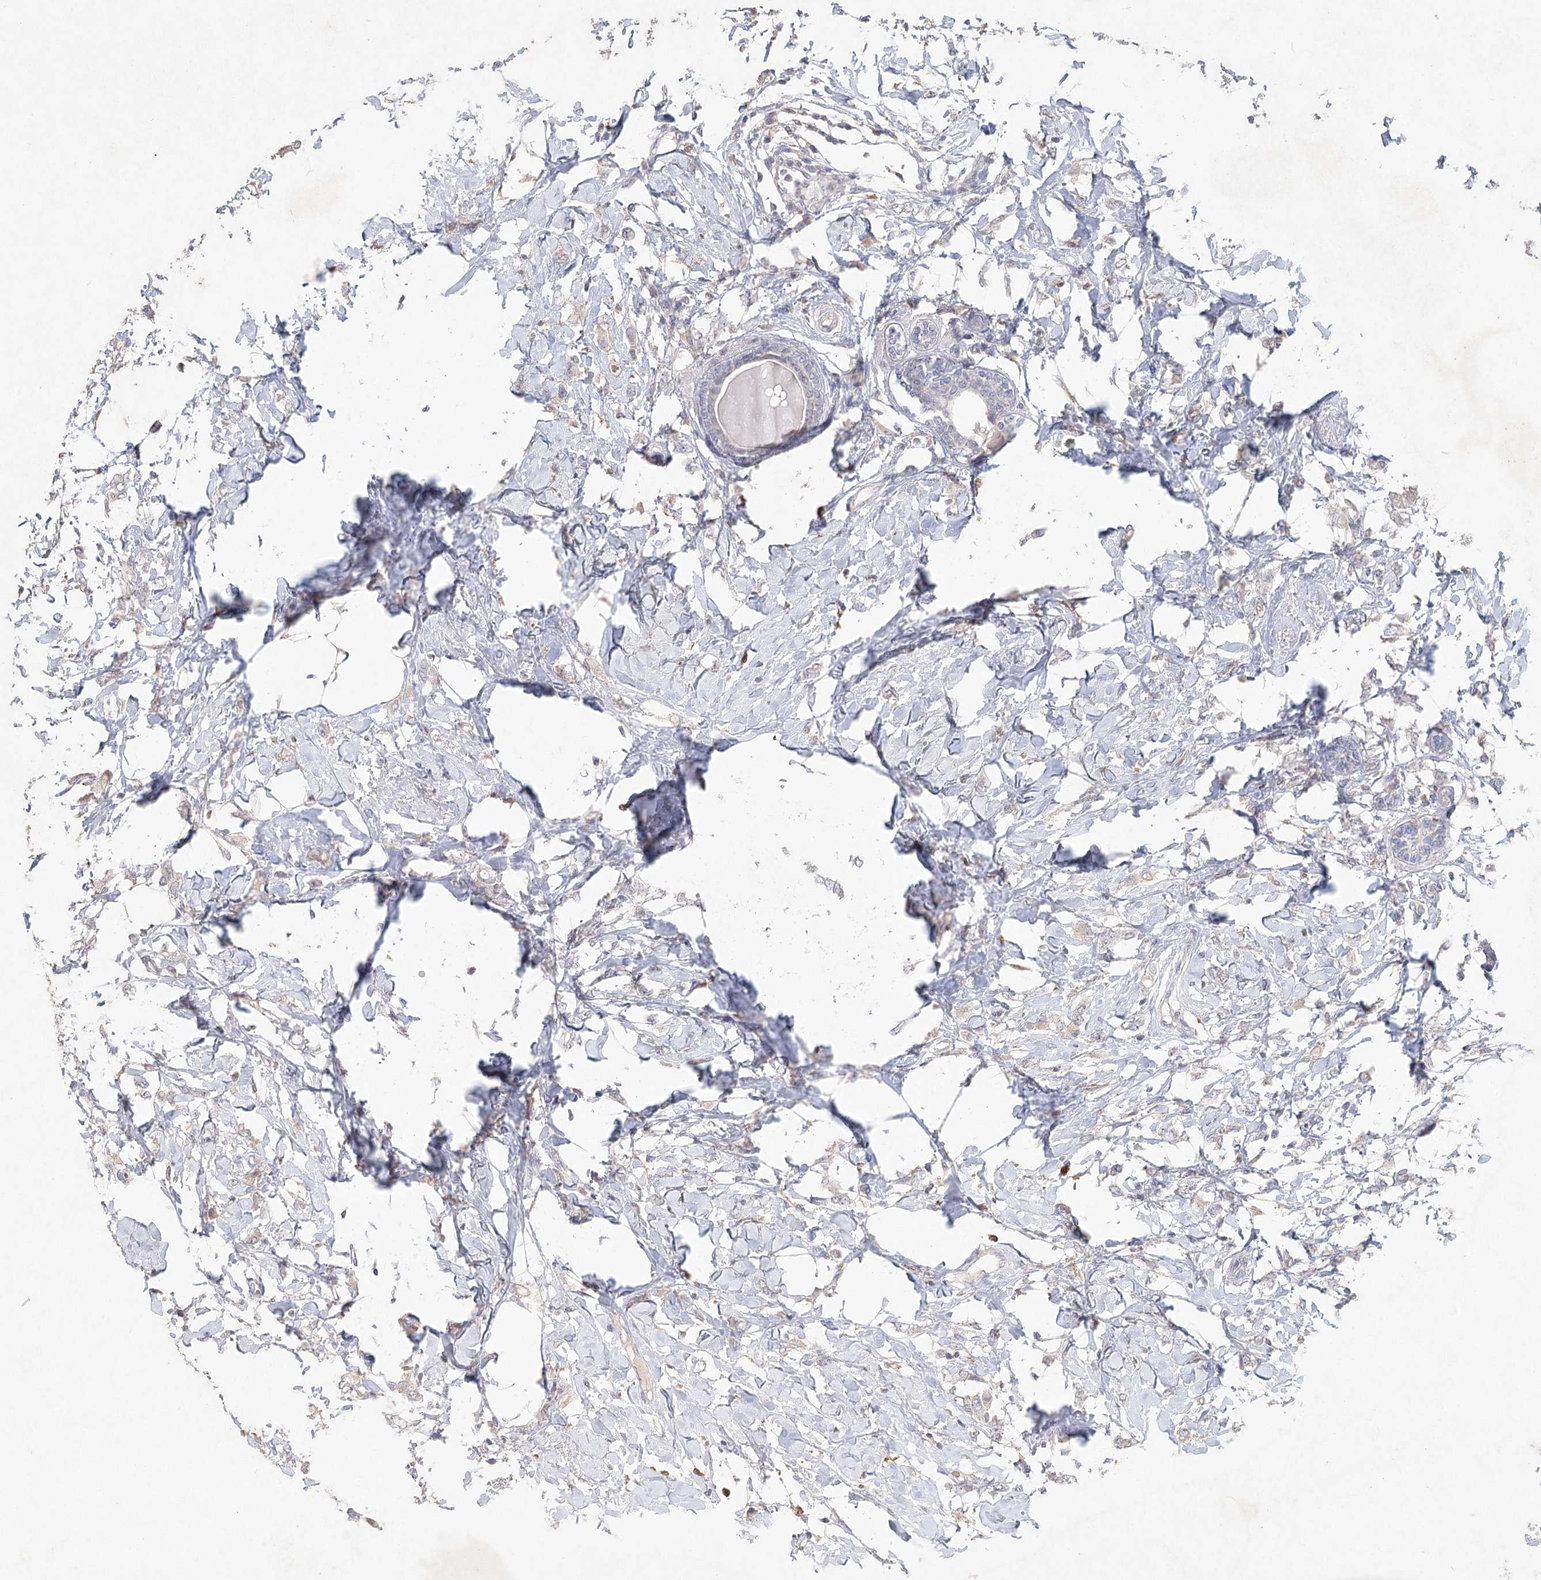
{"staining": {"intensity": "negative", "quantity": "none", "location": "none"}, "tissue": "breast cancer", "cell_type": "Tumor cells", "image_type": "cancer", "snomed": [{"axis": "morphology", "description": "Normal tissue, NOS"}, {"axis": "morphology", "description": "Lobular carcinoma"}, {"axis": "topography", "description": "Breast"}], "caption": "Immunohistochemistry of lobular carcinoma (breast) displays no staining in tumor cells. (DAB immunohistochemistry (IHC) visualized using brightfield microscopy, high magnification).", "gene": "ARSI", "patient": {"sex": "female", "age": 47}}